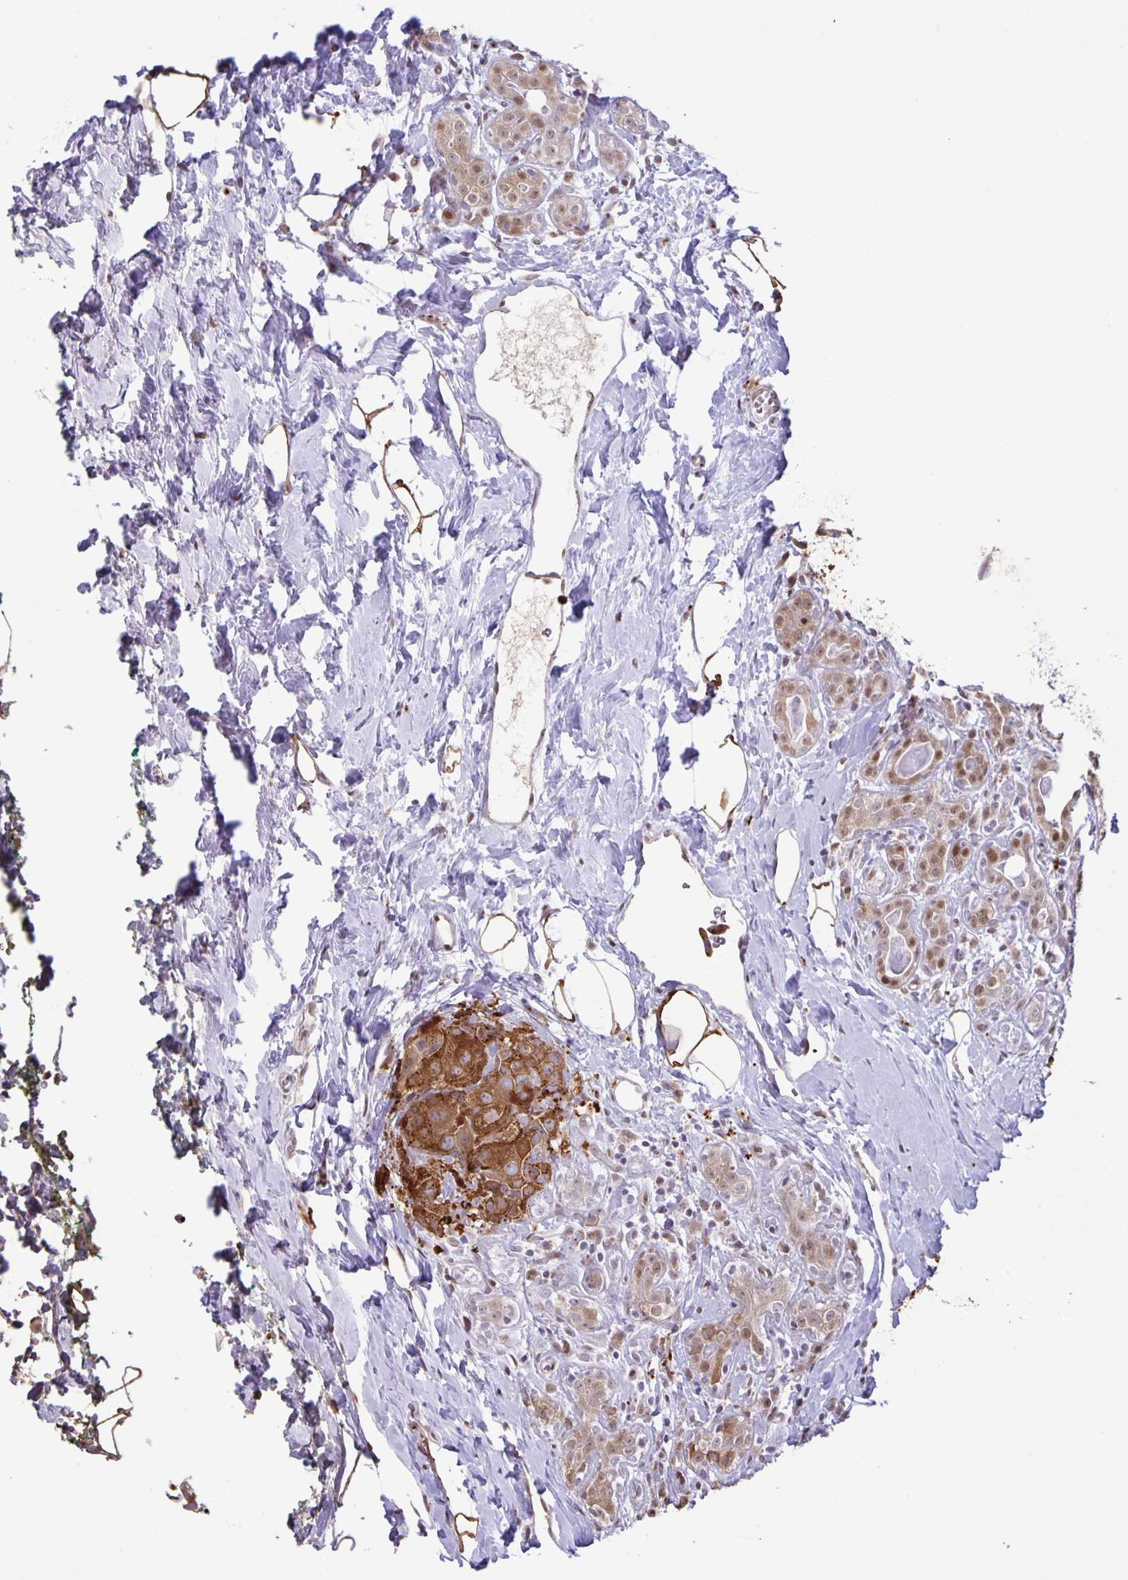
{"staining": {"intensity": "moderate", "quantity": ">75%", "location": "cytoplasmic/membranous"}, "tissue": "breast cancer", "cell_type": "Tumor cells", "image_type": "cancer", "snomed": [{"axis": "morphology", "description": "Duct carcinoma"}, {"axis": "topography", "description": "Breast"}], "caption": "Tumor cells show medium levels of moderate cytoplasmic/membranous positivity in about >75% of cells in breast cancer.", "gene": "MAPK12", "patient": {"sex": "female", "age": 43}}